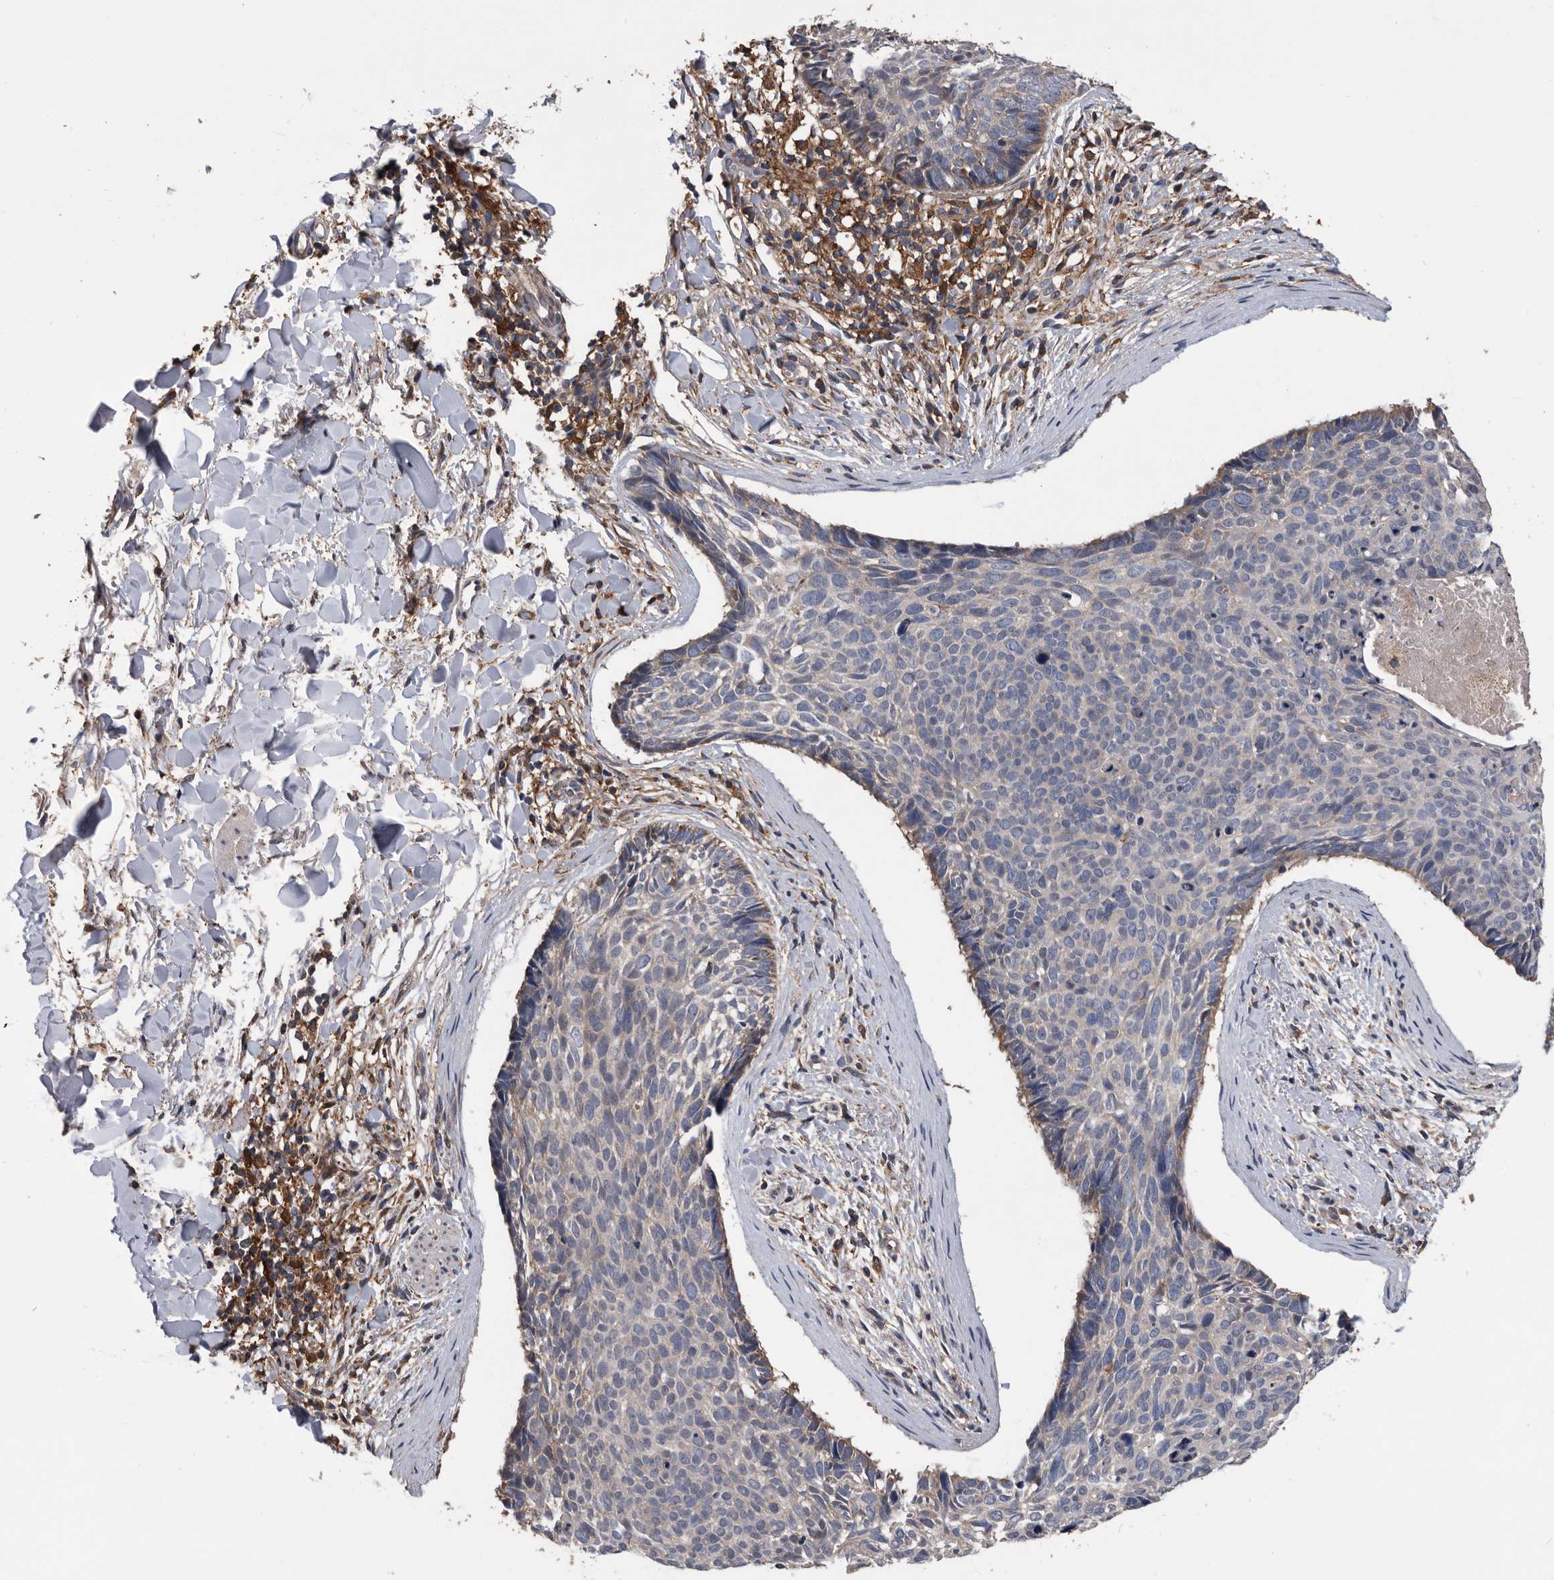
{"staining": {"intensity": "weak", "quantity": "<25%", "location": "cytoplasmic/membranous"}, "tissue": "skin cancer", "cell_type": "Tumor cells", "image_type": "cancer", "snomed": [{"axis": "morphology", "description": "Normal tissue, NOS"}, {"axis": "morphology", "description": "Basal cell carcinoma"}, {"axis": "topography", "description": "Skin"}], "caption": "High magnification brightfield microscopy of skin basal cell carcinoma stained with DAB (brown) and counterstained with hematoxylin (blue): tumor cells show no significant positivity.", "gene": "NRBP1", "patient": {"sex": "female", "age": 56}}